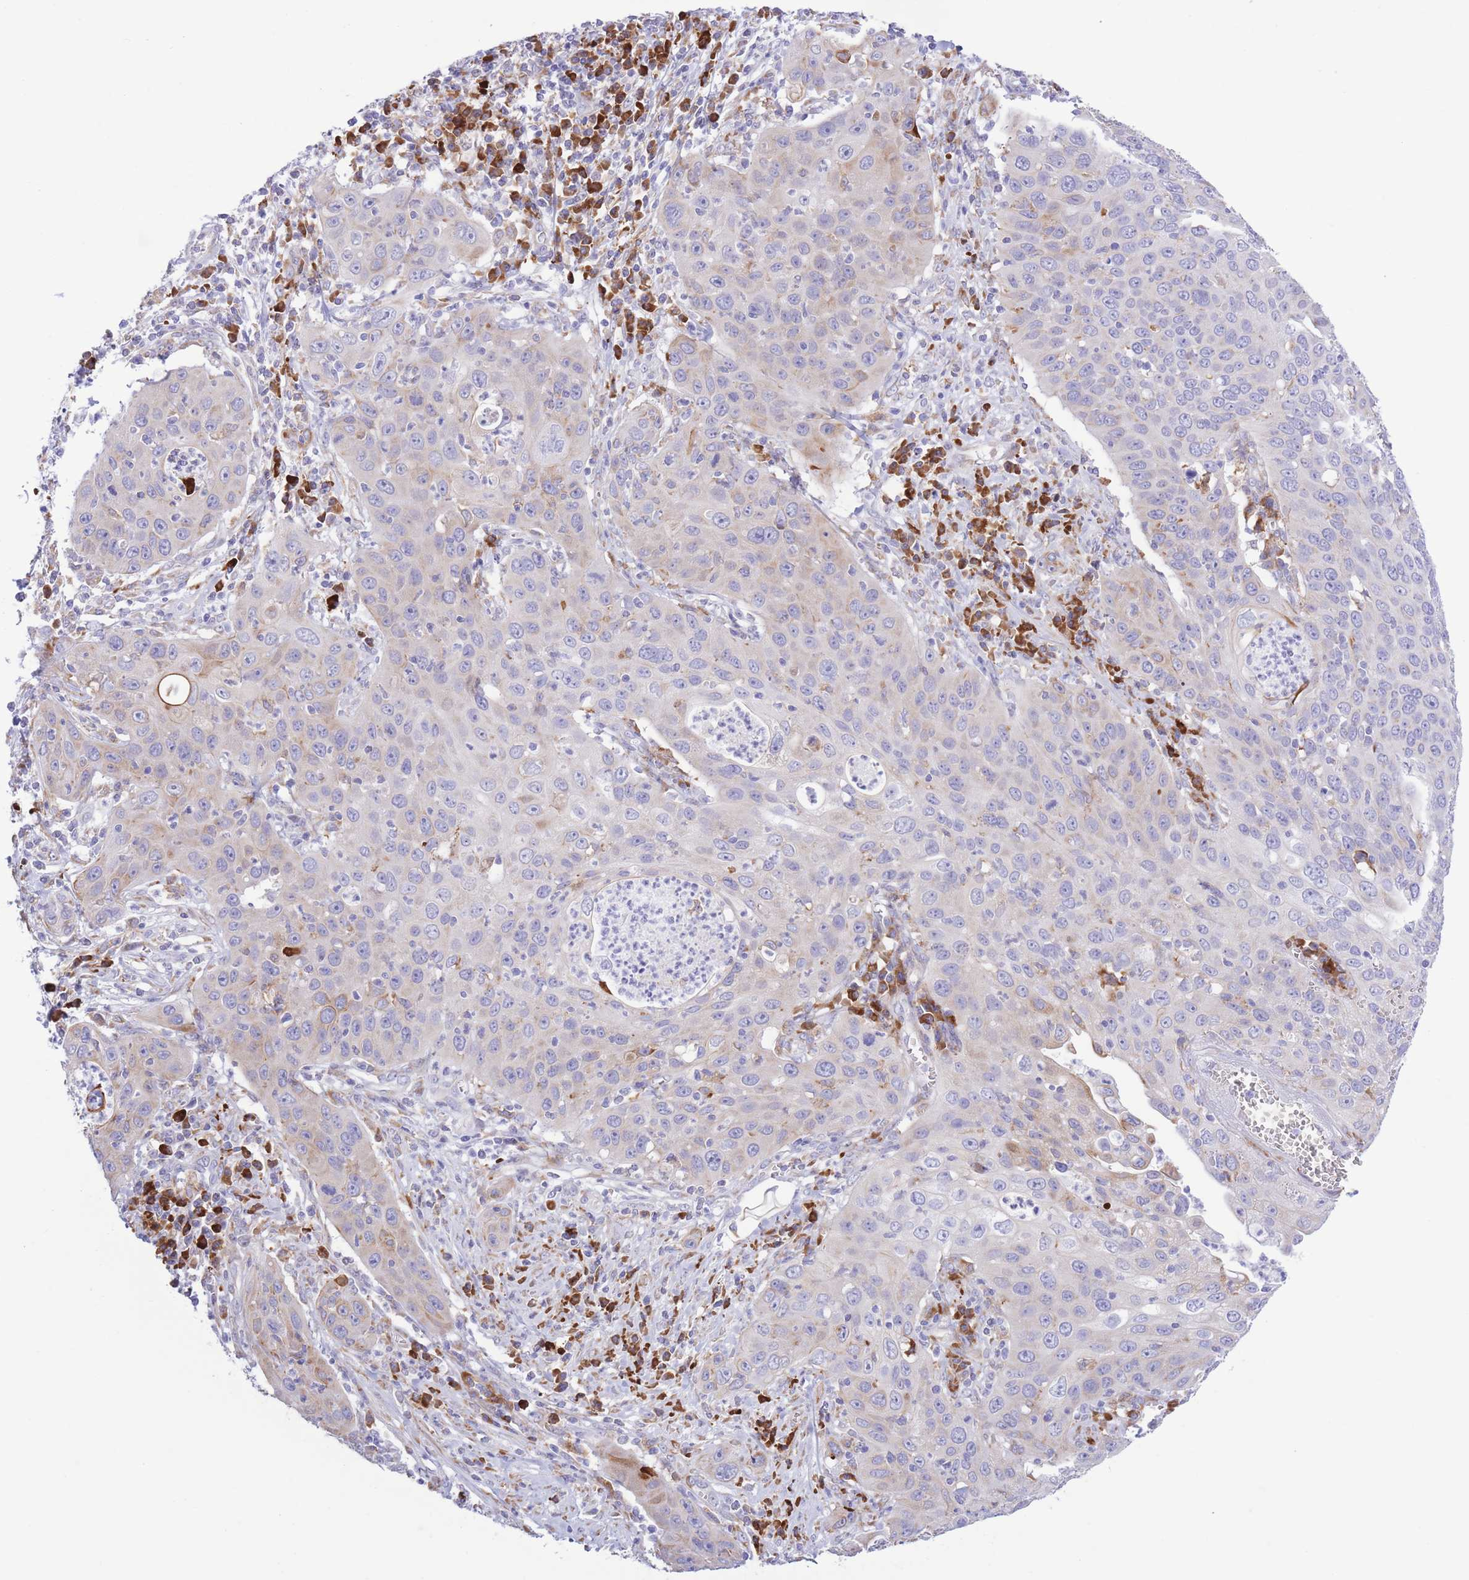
{"staining": {"intensity": "strong", "quantity": "<25%", "location": "cytoplasmic/membranous"}, "tissue": "cervical cancer", "cell_type": "Tumor cells", "image_type": "cancer", "snomed": [{"axis": "morphology", "description": "Squamous cell carcinoma, NOS"}, {"axis": "topography", "description": "Cervix"}], "caption": "Cervical cancer was stained to show a protein in brown. There is medium levels of strong cytoplasmic/membranous positivity in approximately <25% of tumor cells.", "gene": "MYDGF", "patient": {"sex": "female", "age": 36}}